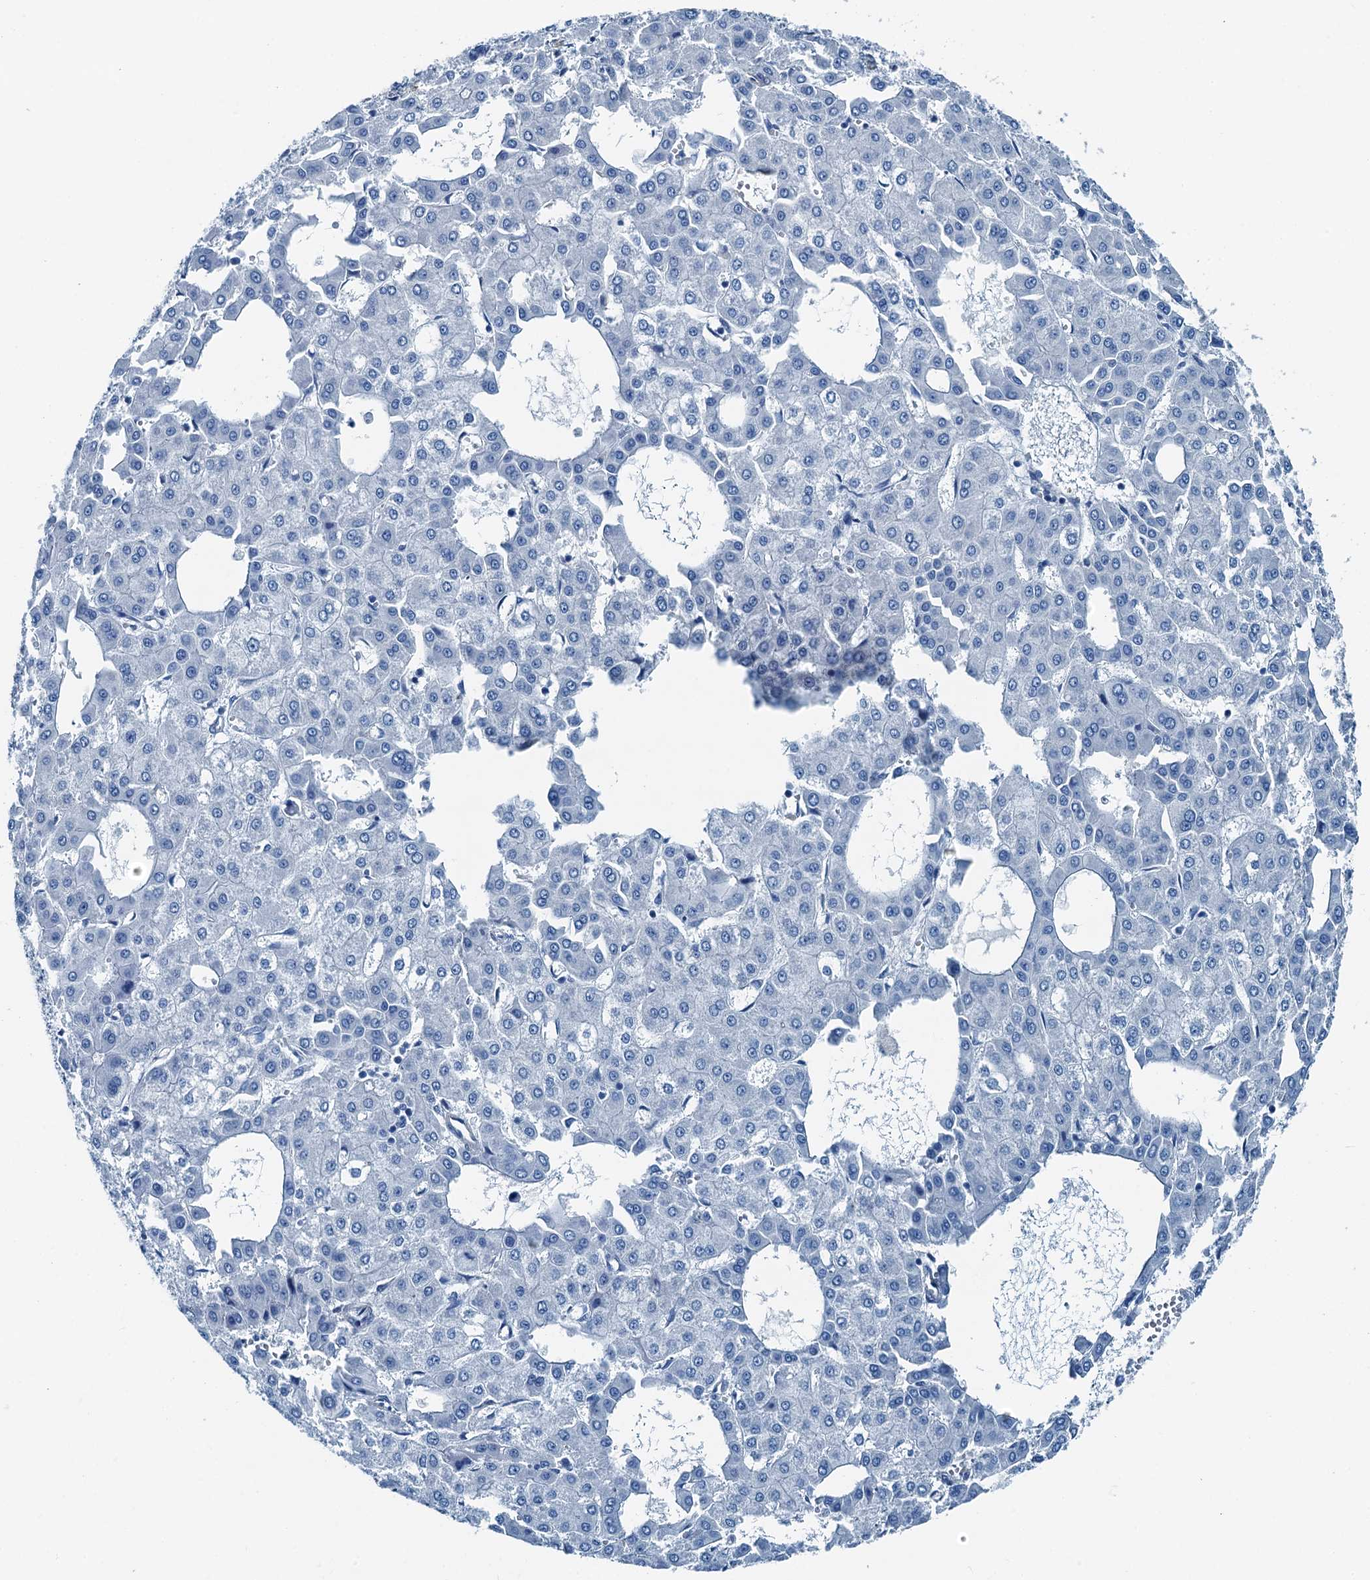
{"staining": {"intensity": "negative", "quantity": "none", "location": "none"}, "tissue": "liver cancer", "cell_type": "Tumor cells", "image_type": "cancer", "snomed": [{"axis": "morphology", "description": "Carcinoma, Hepatocellular, NOS"}, {"axis": "topography", "description": "Liver"}], "caption": "Protein analysis of liver cancer (hepatocellular carcinoma) displays no significant positivity in tumor cells.", "gene": "RAB3IL1", "patient": {"sex": "male", "age": 47}}